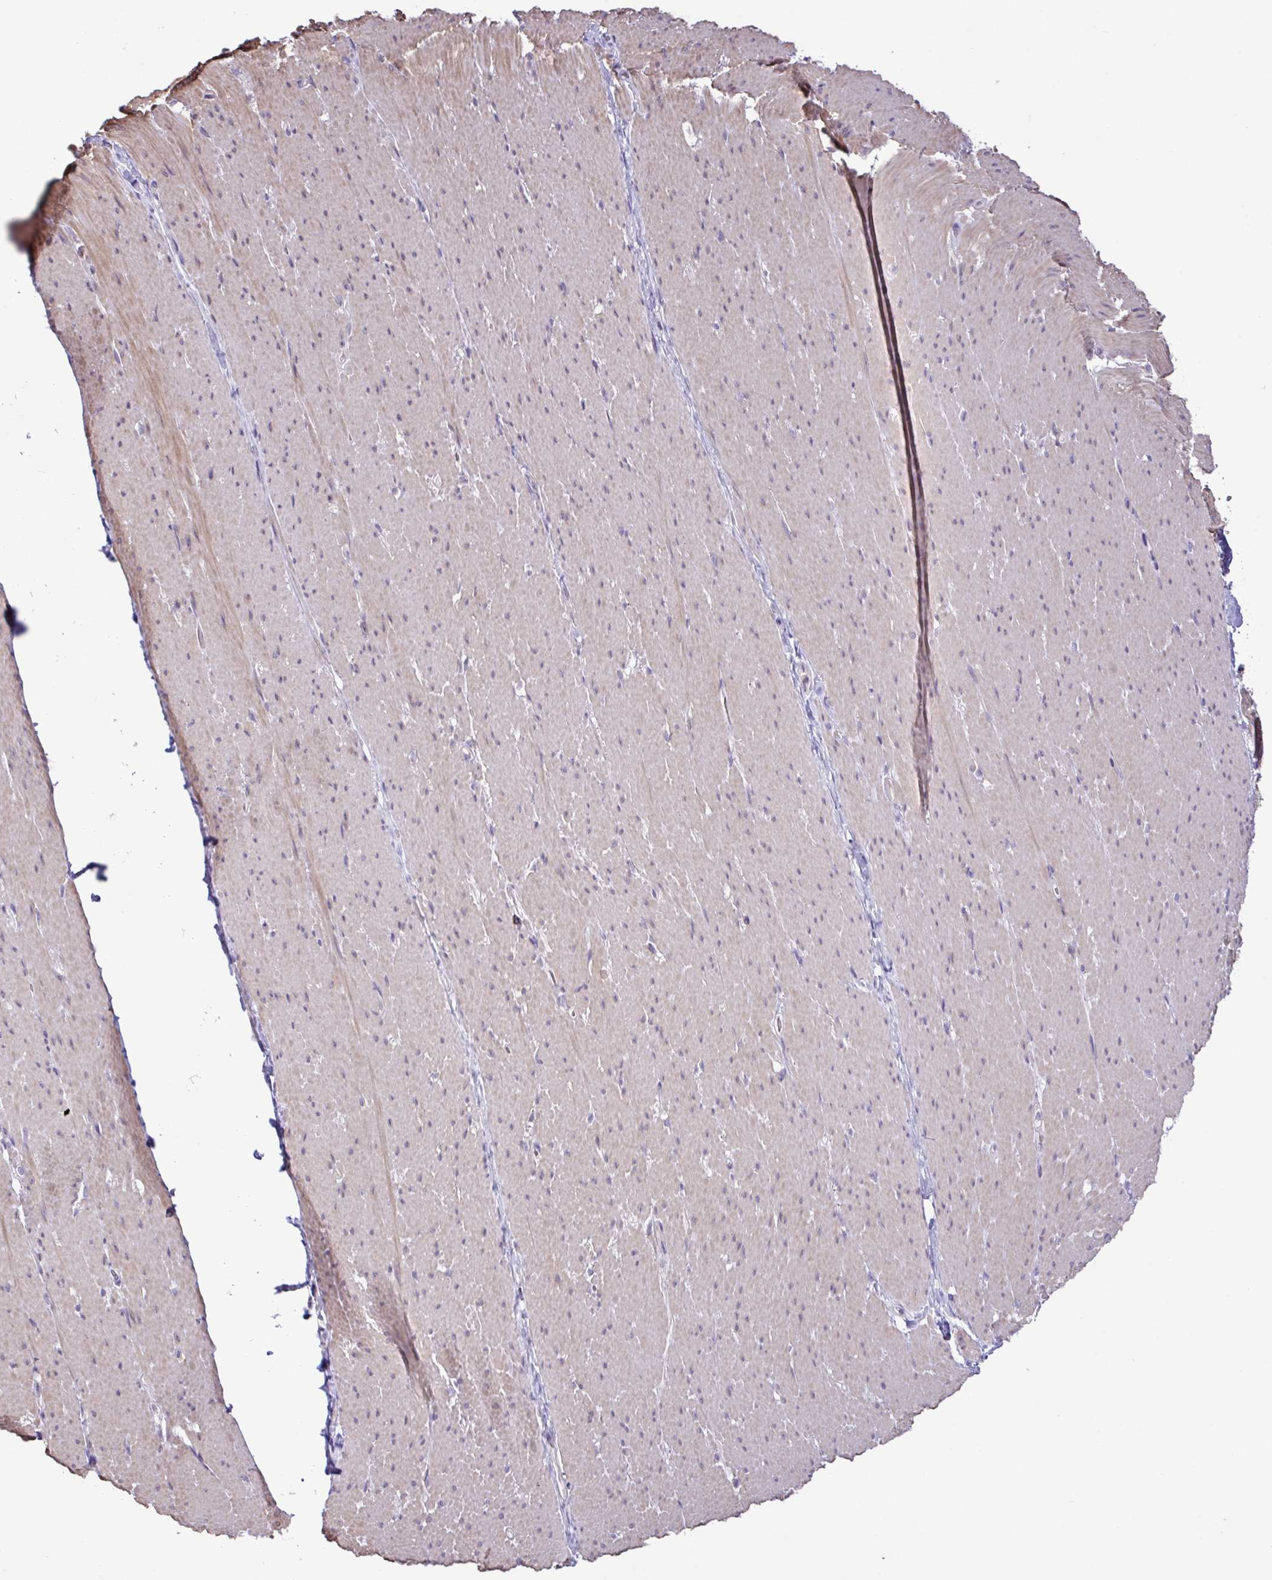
{"staining": {"intensity": "moderate", "quantity": "25%-75%", "location": "cytoplasmic/membranous"}, "tissue": "smooth muscle", "cell_type": "Smooth muscle cells", "image_type": "normal", "snomed": [{"axis": "morphology", "description": "Normal tissue, NOS"}, {"axis": "topography", "description": "Smooth muscle"}, {"axis": "topography", "description": "Rectum"}], "caption": "Protein expression analysis of benign human smooth muscle reveals moderate cytoplasmic/membranous positivity in about 25%-75% of smooth muscle cells. (Stains: DAB in brown, nuclei in blue, Microscopy: brightfield microscopy at high magnification).", "gene": "SYNPO2L", "patient": {"sex": "male", "age": 53}}